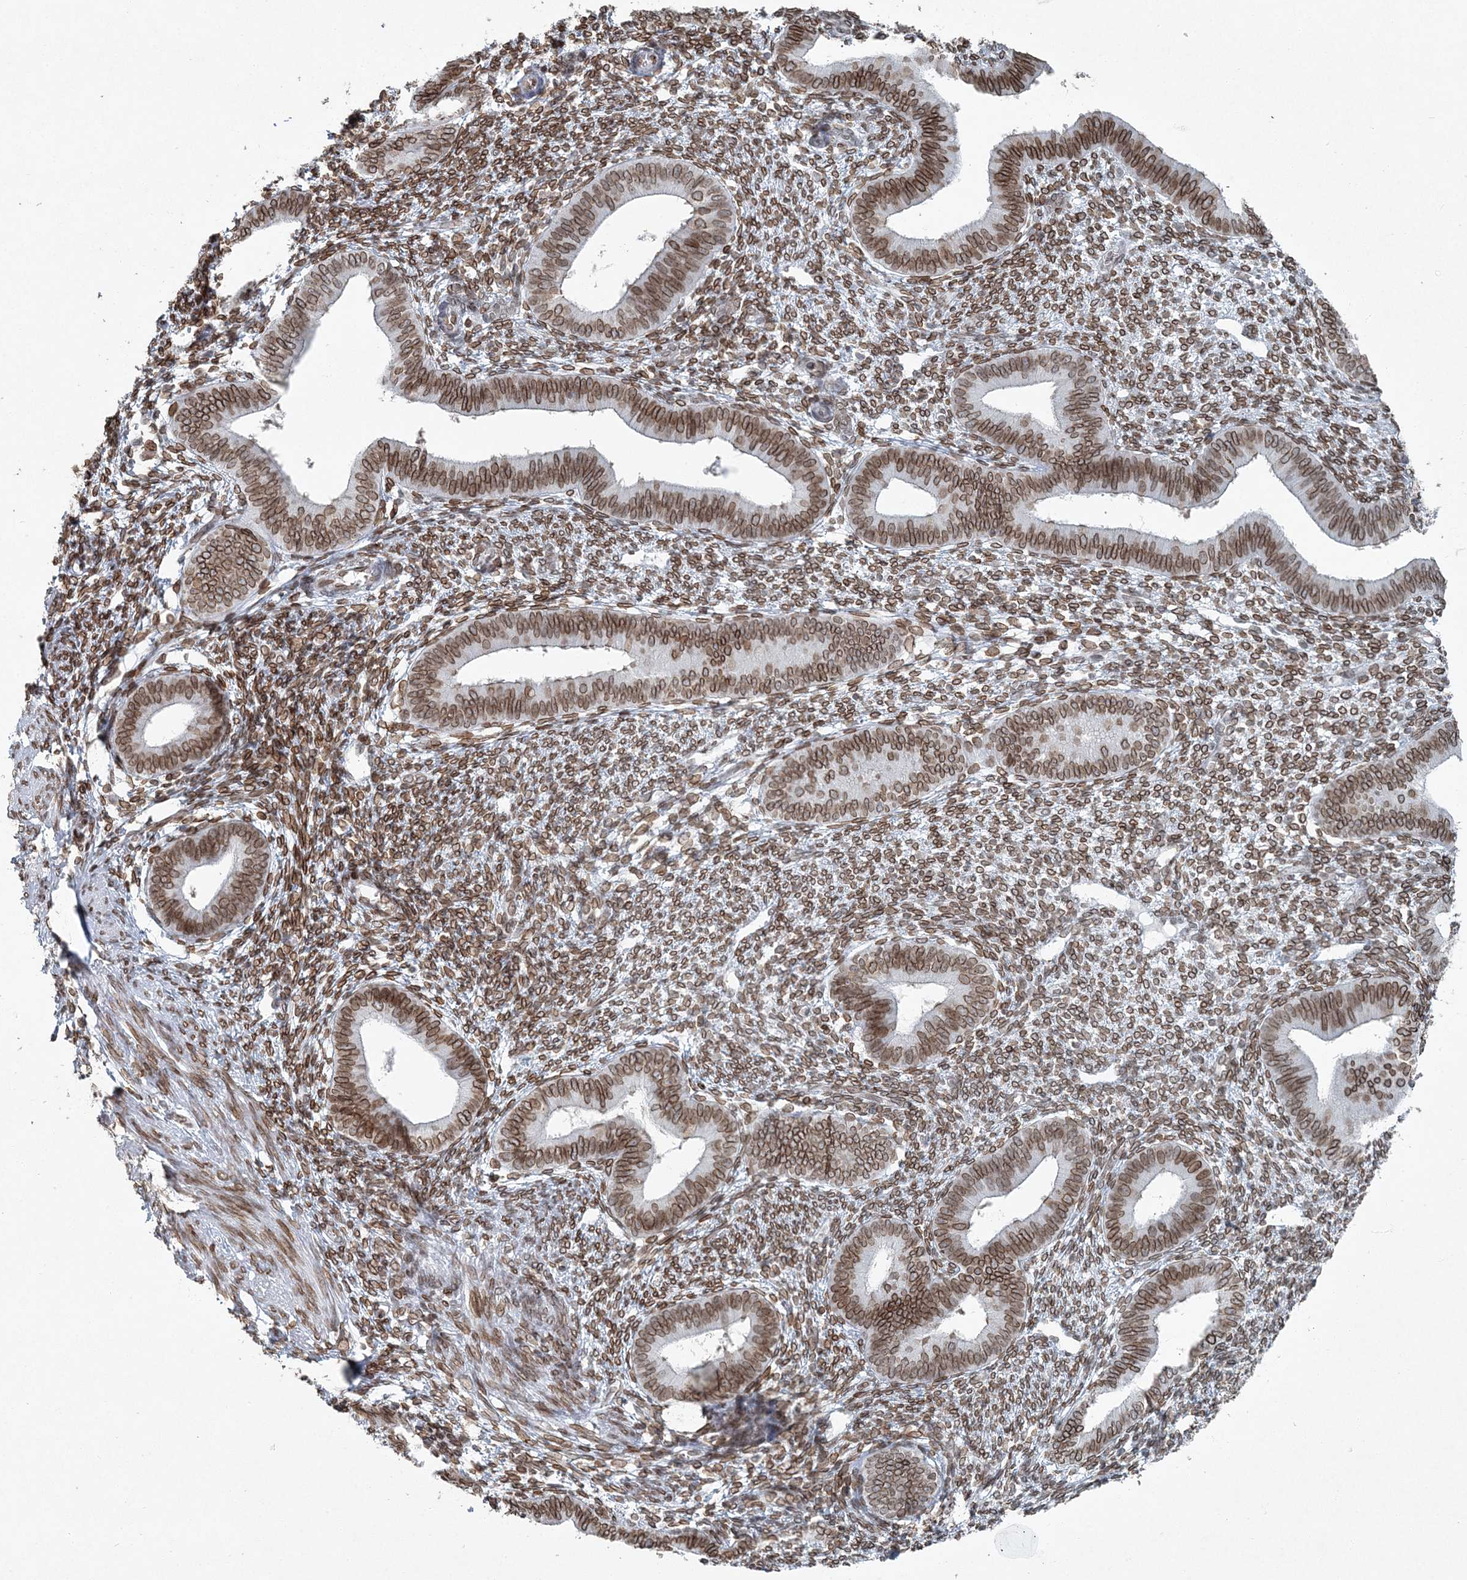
{"staining": {"intensity": "strong", "quantity": ">75%", "location": "cytoplasmic/membranous,nuclear"}, "tissue": "endometrium", "cell_type": "Cells in endometrial stroma", "image_type": "normal", "snomed": [{"axis": "morphology", "description": "Normal tissue, NOS"}, {"axis": "topography", "description": "Endometrium"}], "caption": "Protein staining exhibits strong cytoplasmic/membranous,nuclear expression in approximately >75% of cells in endometrial stroma in benign endometrium. (DAB IHC, brown staining for protein, blue staining for nuclei).", "gene": "GJD4", "patient": {"sex": "female", "age": 46}}